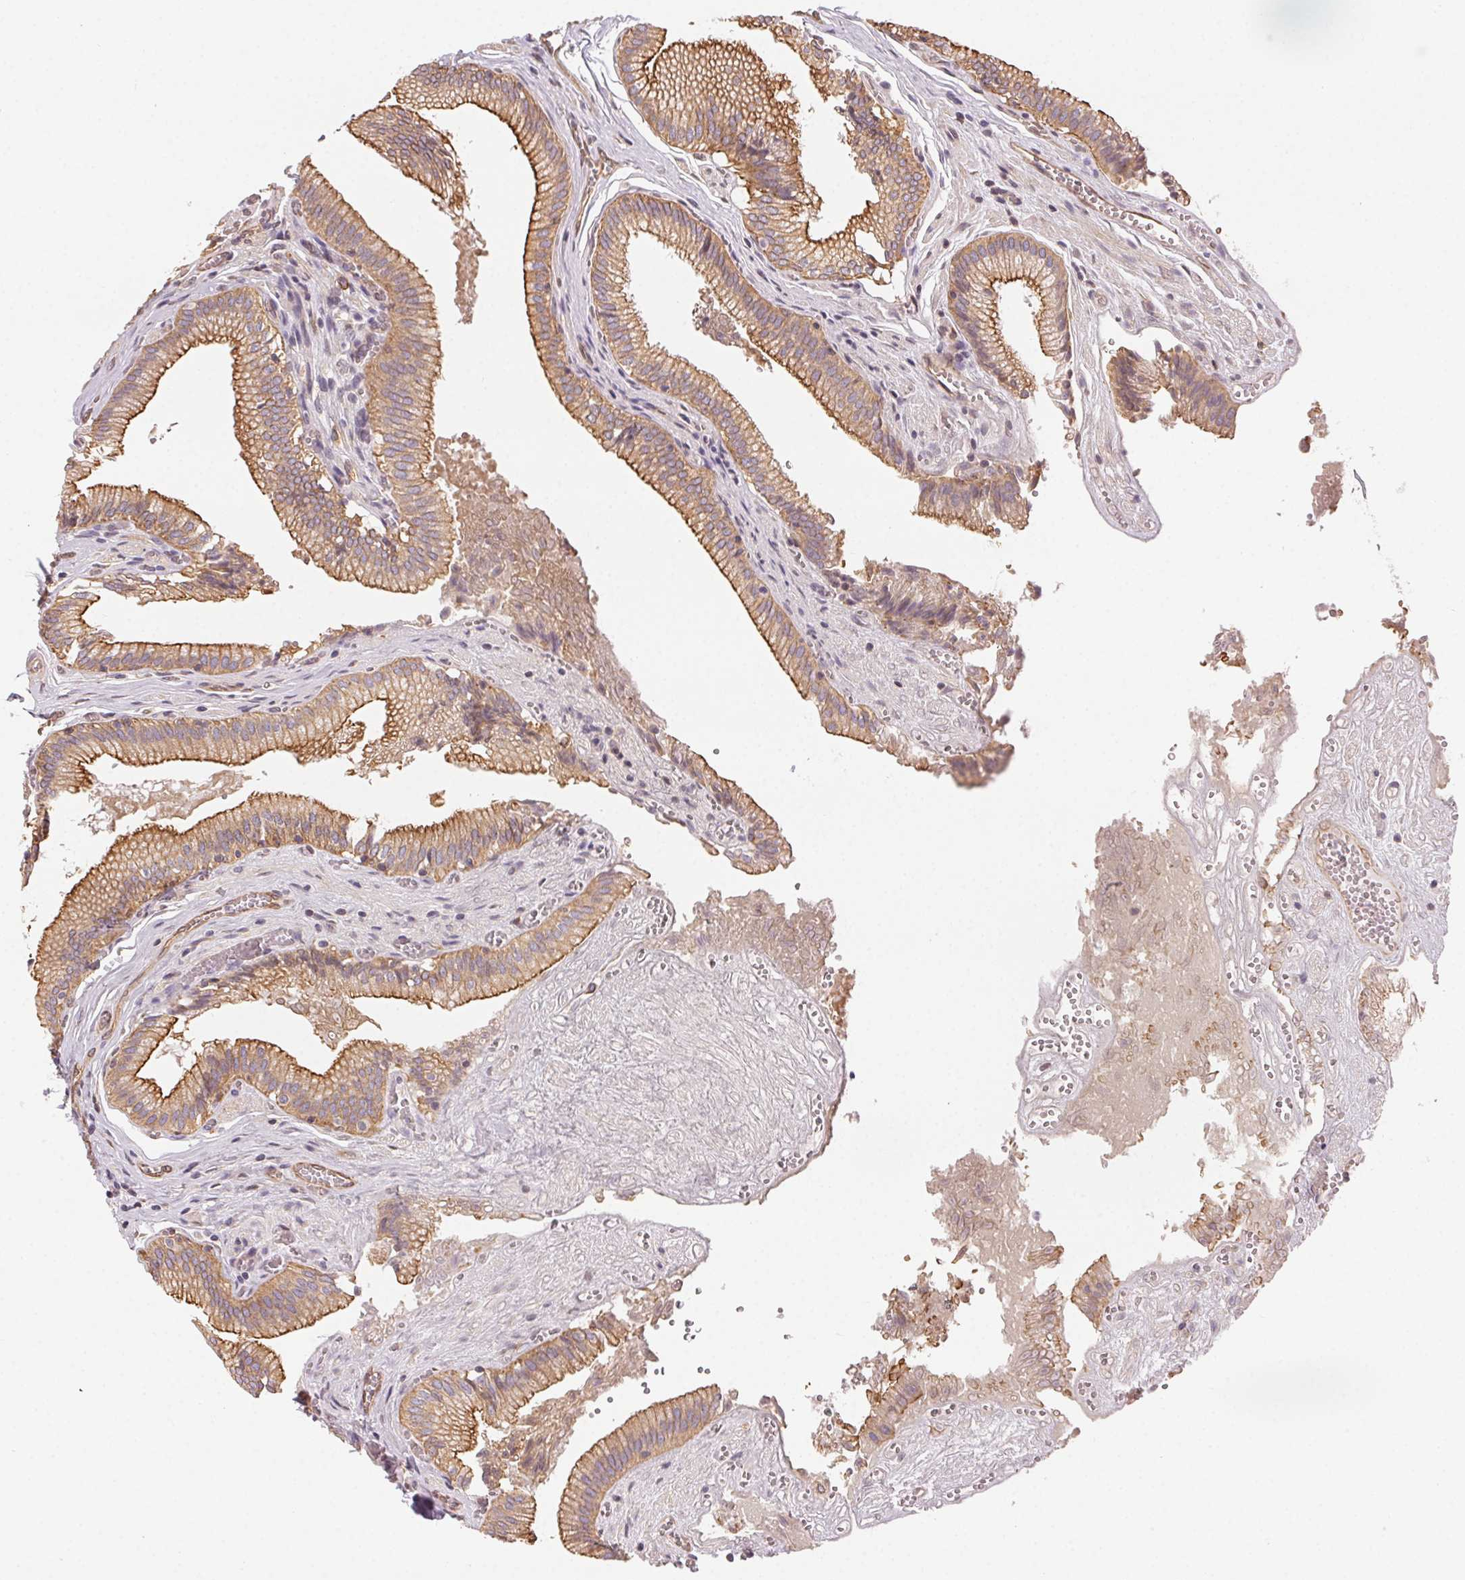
{"staining": {"intensity": "moderate", "quantity": ">75%", "location": "cytoplasmic/membranous"}, "tissue": "gallbladder", "cell_type": "Glandular cells", "image_type": "normal", "snomed": [{"axis": "morphology", "description": "Normal tissue, NOS"}, {"axis": "topography", "description": "Gallbladder"}, {"axis": "topography", "description": "Peripheral nerve tissue"}], "caption": "Moderate cytoplasmic/membranous positivity for a protein is appreciated in about >75% of glandular cells of unremarkable gallbladder using immunohistochemistry.", "gene": "PLA2G4F", "patient": {"sex": "male", "age": 17}}